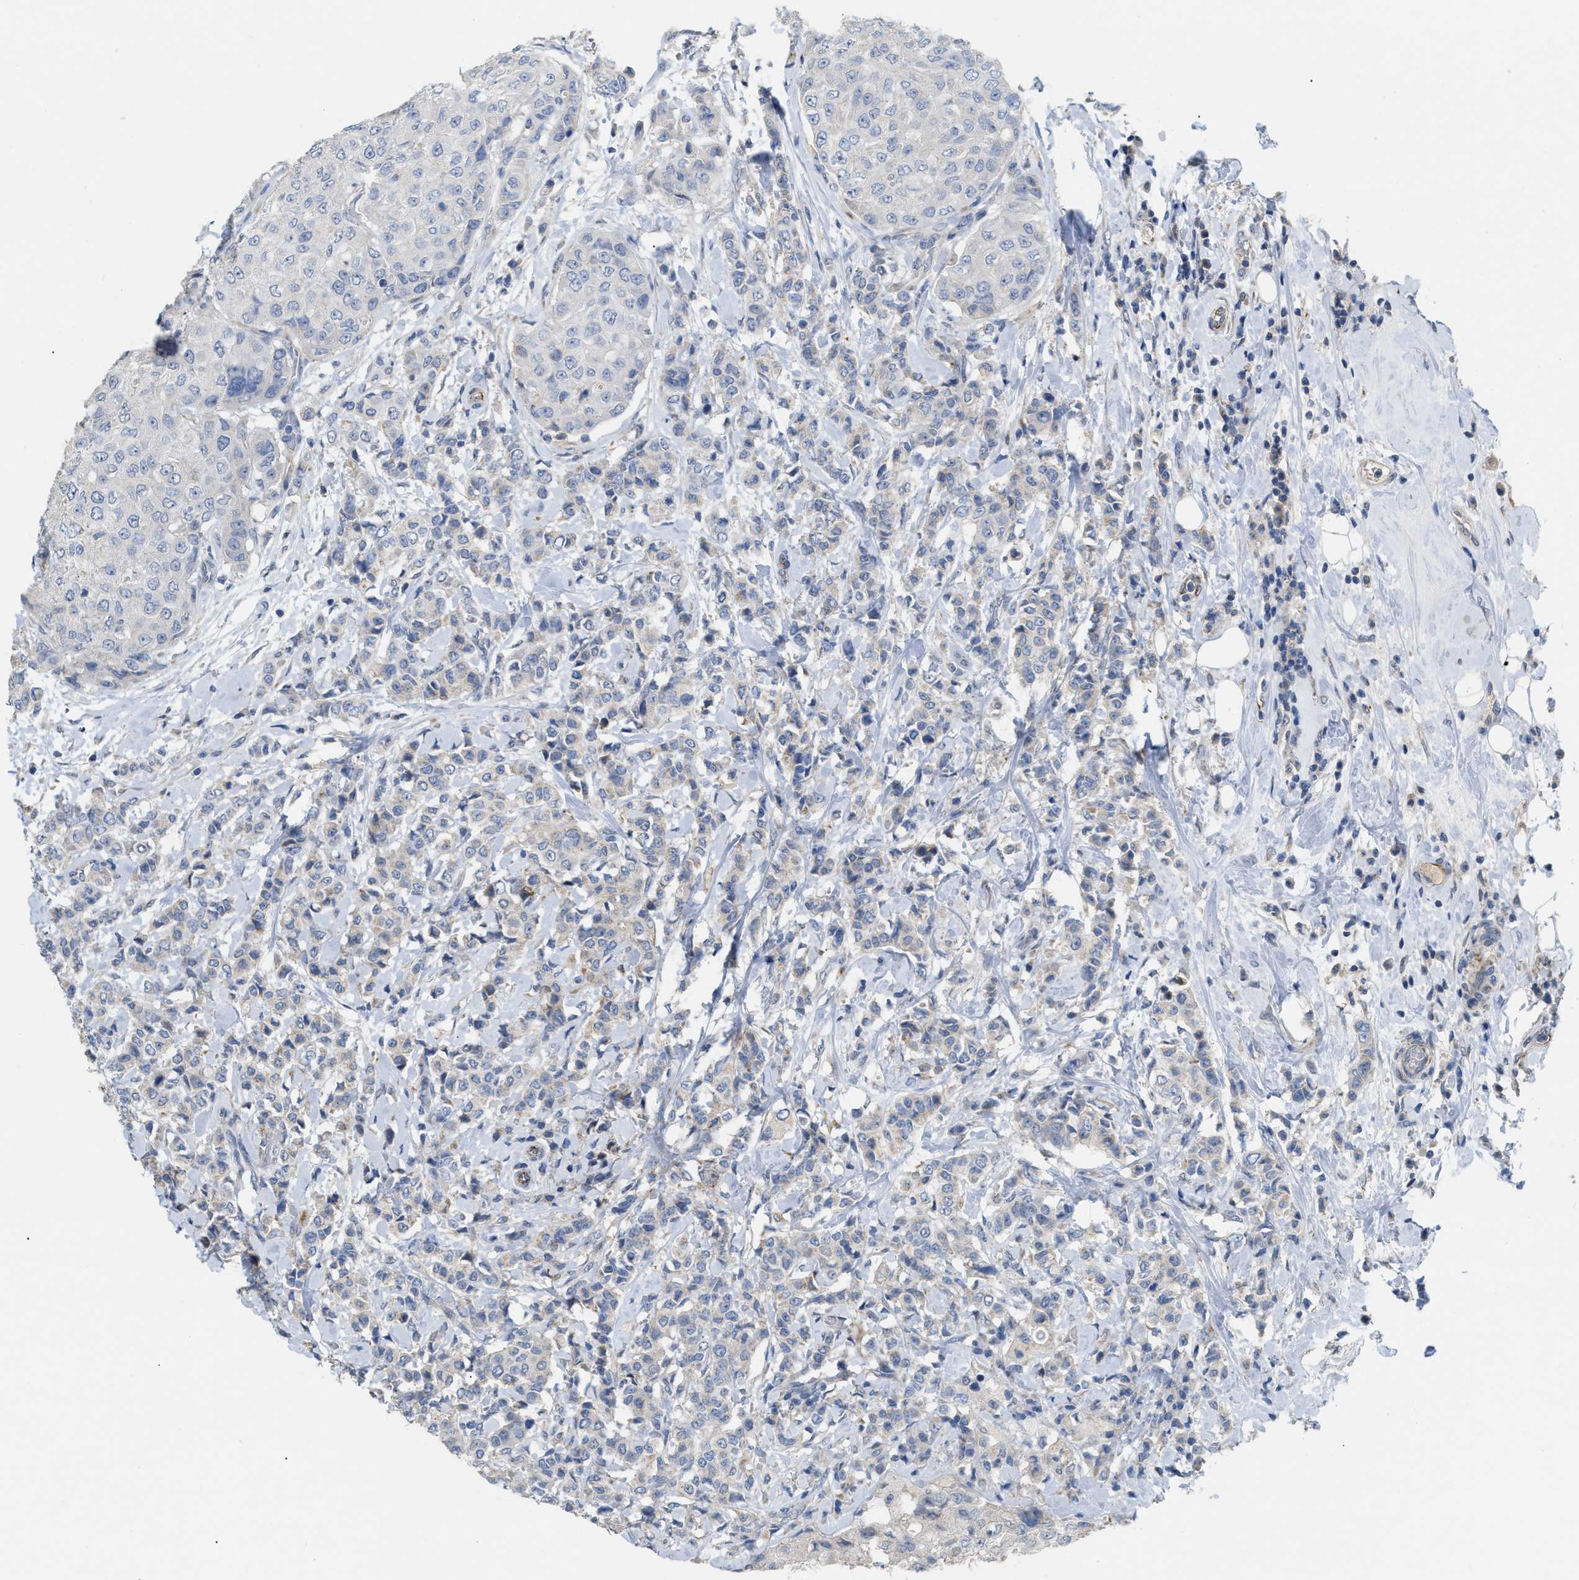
{"staining": {"intensity": "negative", "quantity": "none", "location": "none"}, "tissue": "breast cancer", "cell_type": "Tumor cells", "image_type": "cancer", "snomed": [{"axis": "morphology", "description": "Duct carcinoma"}, {"axis": "topography", "description": "Breast"}], "caption": "An IHC micrograph of breast cancer is shown. There is no staining in tumor cells of breast cancer.", "gene": "DHX58", "patient": {"sex": "female", "age": 27}}